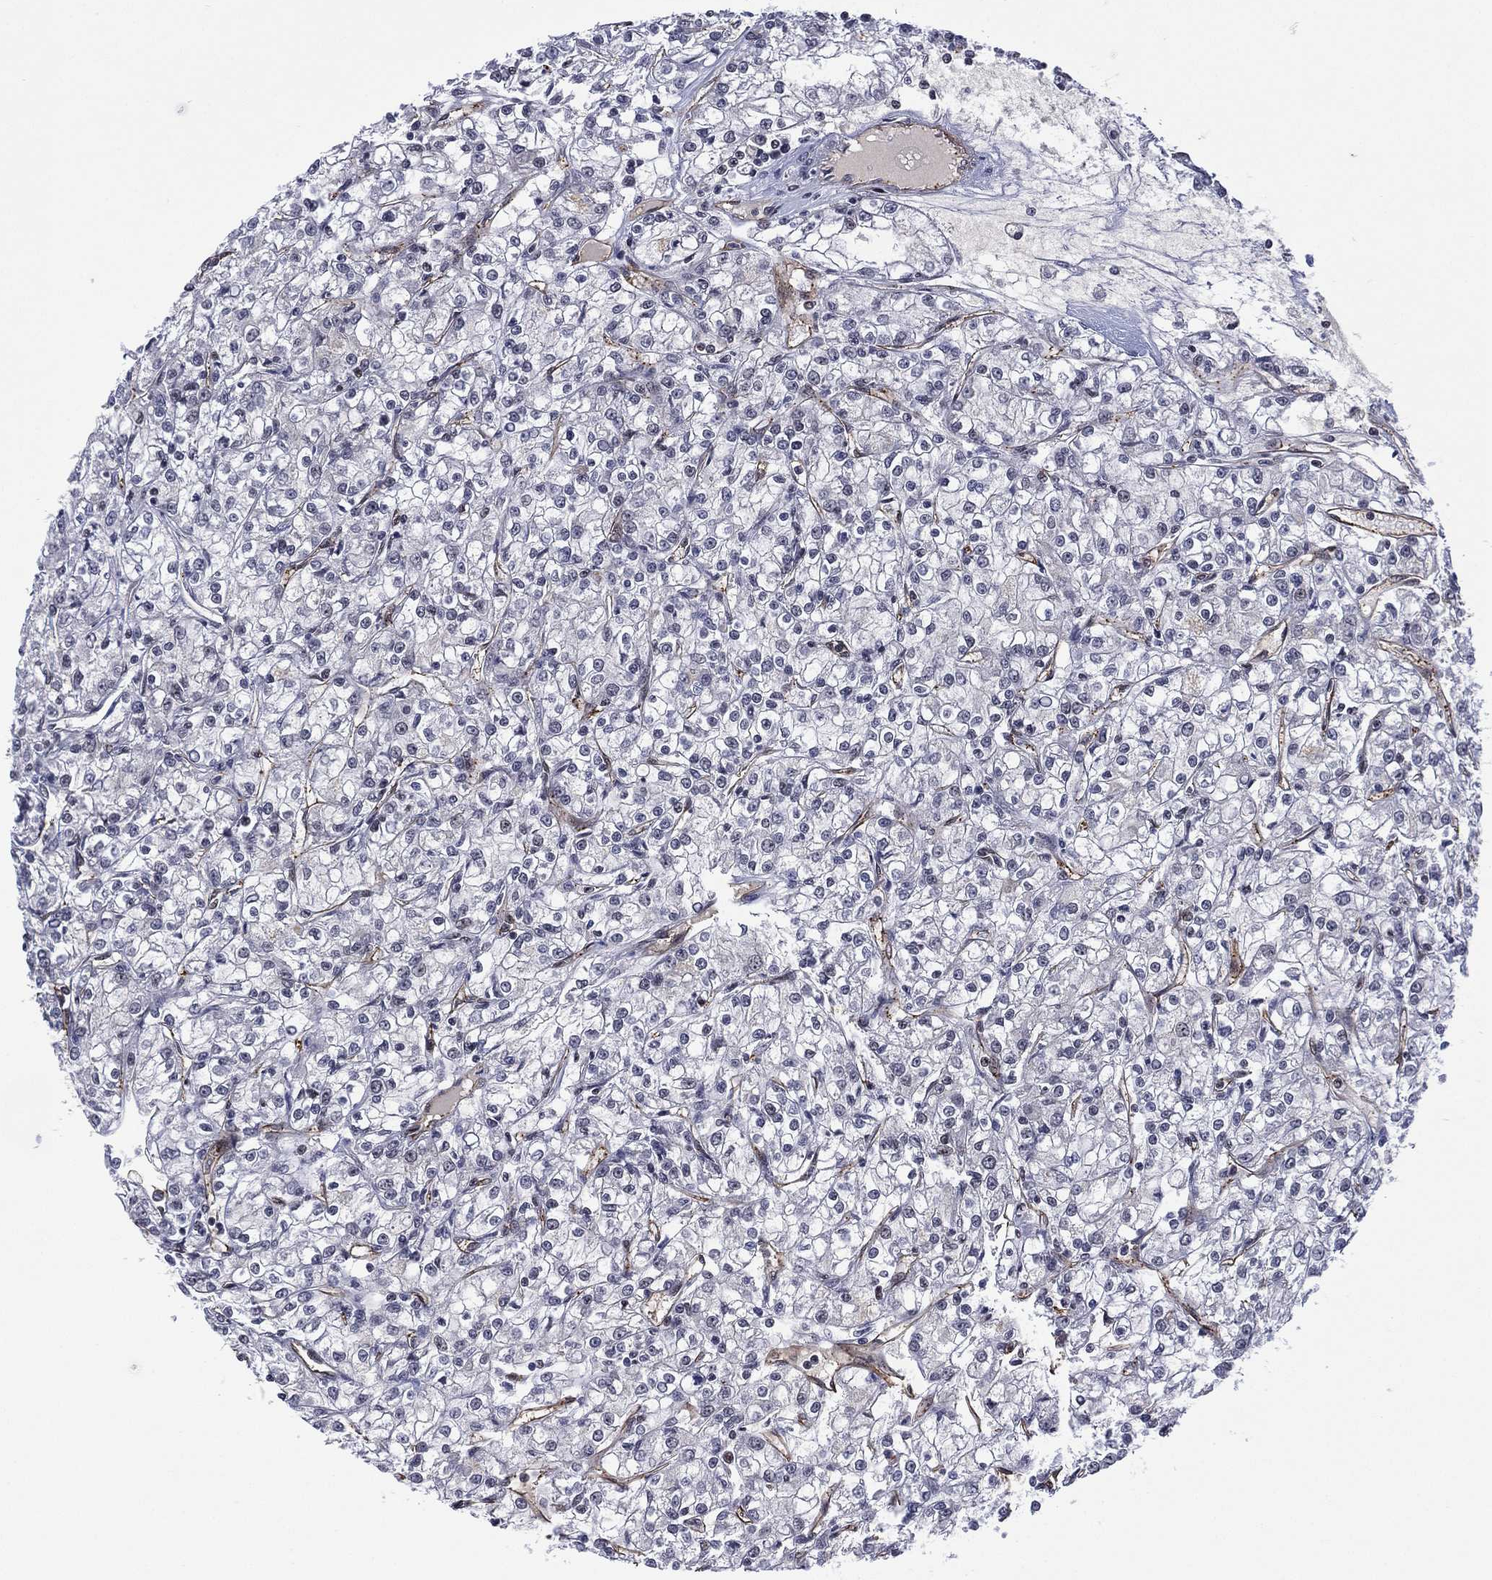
{"staining": {"intensity": "negative", "quantity": "none", "location": "none"}, "tissue": "renal cancer", "cell_type": "Tumor cells", "image_type": "cancer", "snomed": [{"axis": "morphology", "description": "Adenocarcinoma, NOS"}, {"axis": "topography", "description": "Kidney"}], "caption": "Protein analysis of renal adenocarcinoma reveals no significant positivity in tumor cells. (Stains: DAB (3,3'-diaminobenzidine) IHC with hematoxylin counter stain, Microscopy: brightfield microscopy at high magnification).", "gene": "GSE1", "patient": {"sex": "female", "age": 59}}